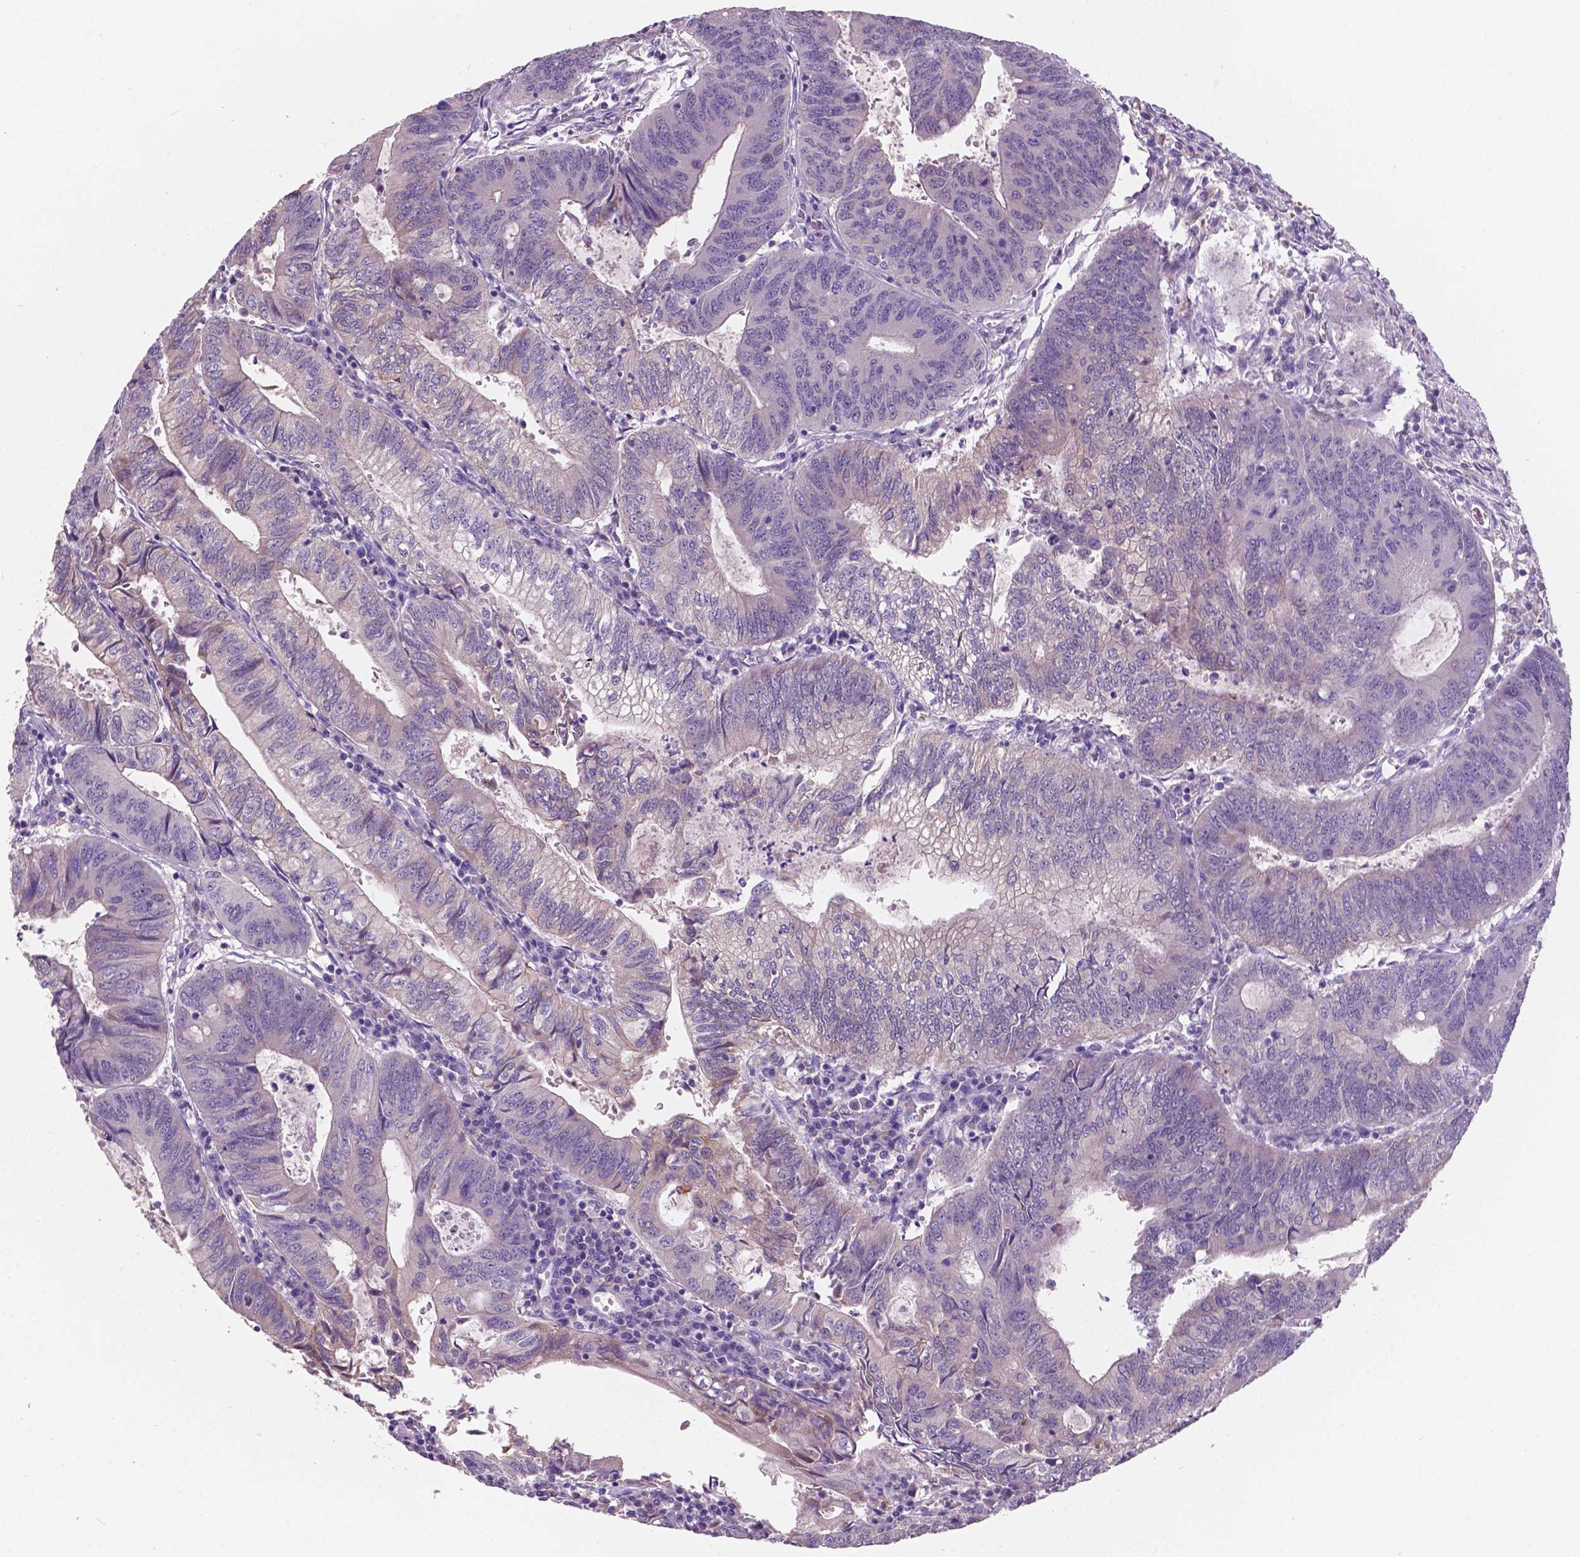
{"staining": {"intensity": "negative", "quantity": "none", "location": "none"}, "tissue": "colorectal cancer", "cell_type": "Tumor cells", "image_type": "cancer", "snomed": [{"axis": "morphology", "description": "Adenocarcinoma, NOS"}, {"axis": "topography", "description": "Colon"}], "caption": "DAB (3,3'-diaminobenzidine) immunohistochemical staining of adenocarcinoma (colorectal) demonstrates no significant staining in tumor cells. The staining is performed using DAB (3,3'-diaminobenzidine) brown chromogen with nuclei counter-stained in using hematoxylin.", "gene": "IREB2", "patient": {"sex": "male", "age": 67}}